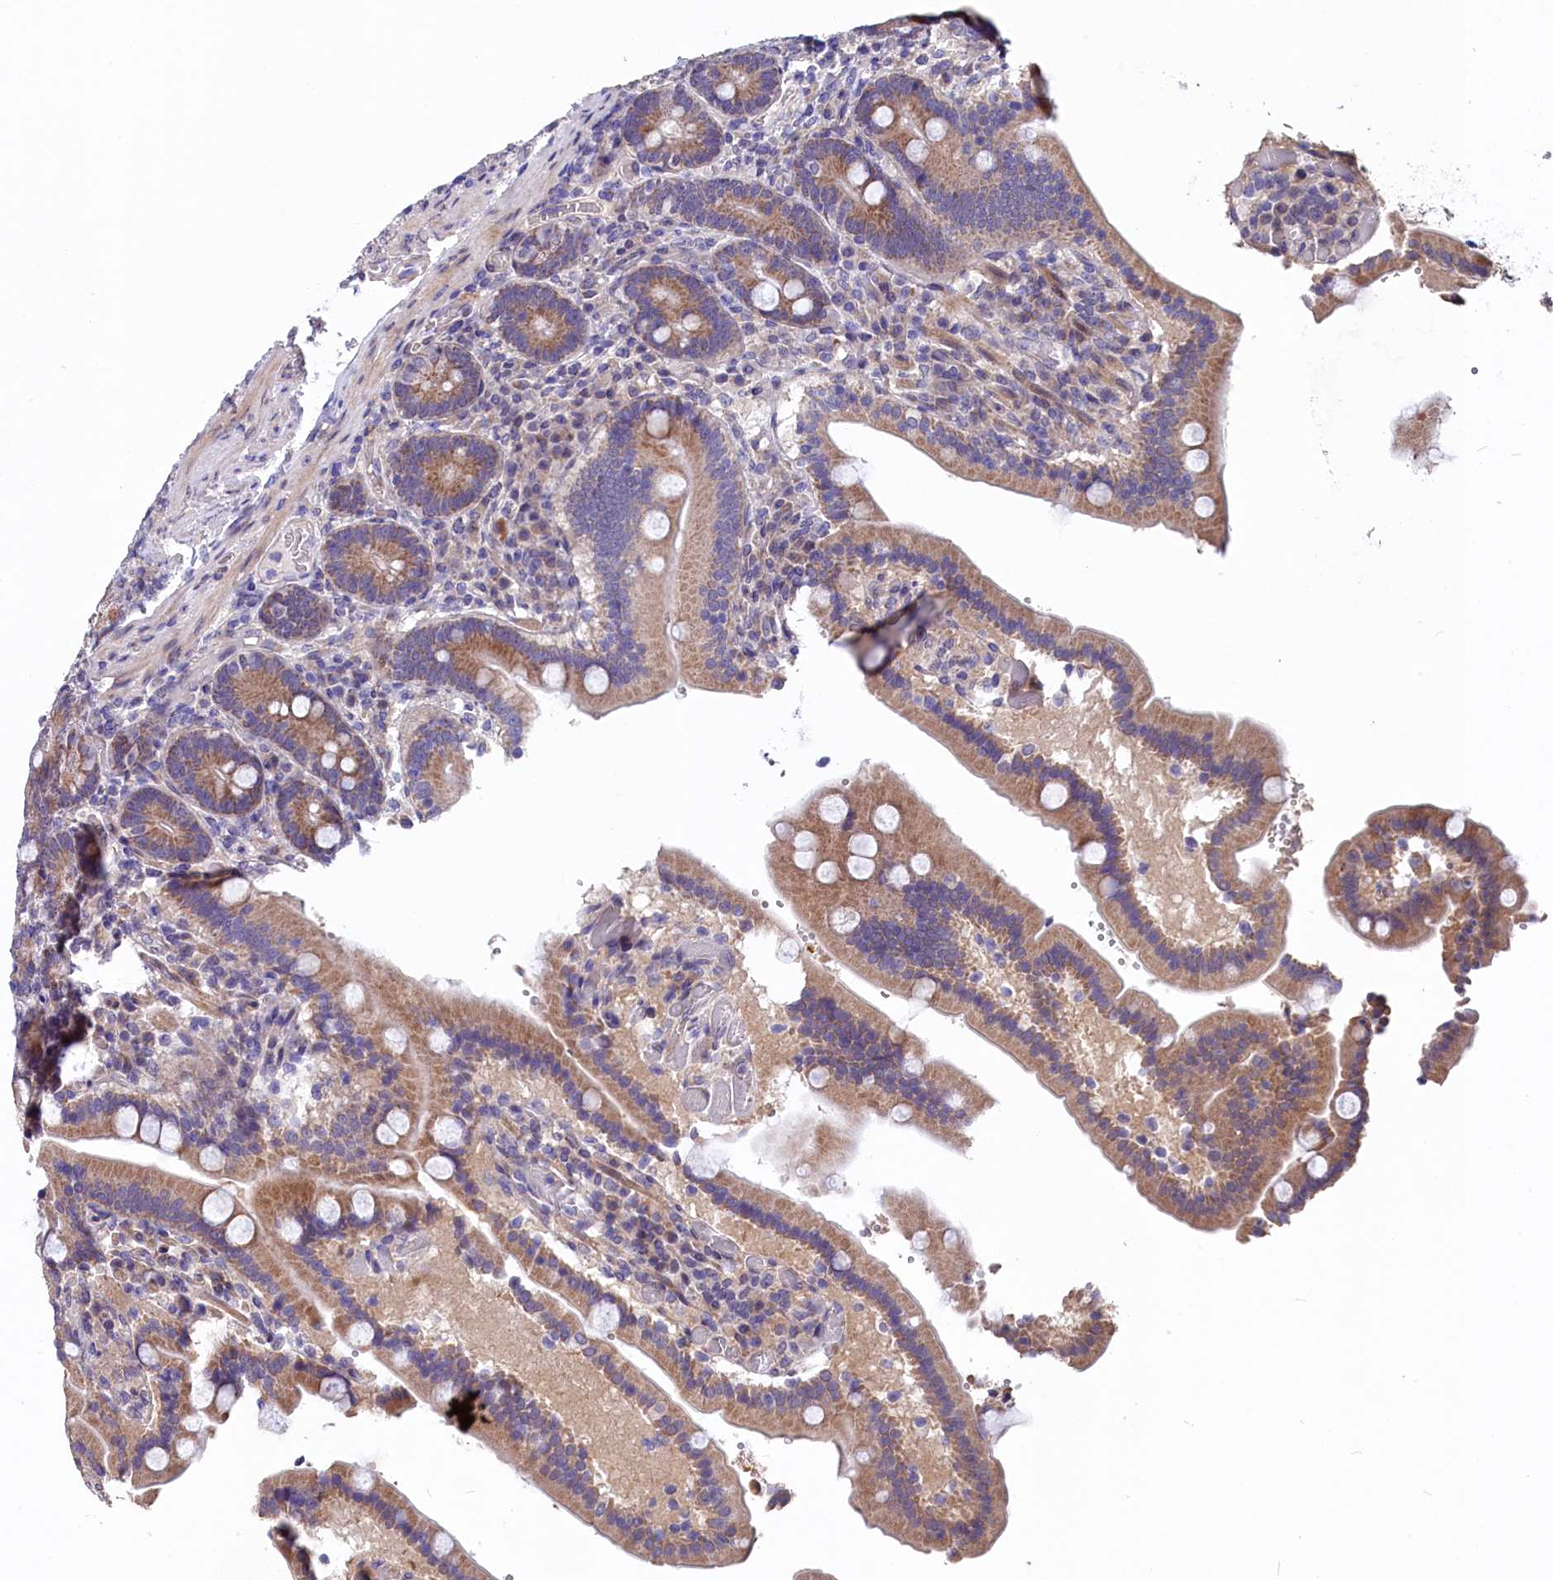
{"staining": {"intensity": "moderate", "quantity": "25%-75%", "location": "cytoplasmic/membranous"}, "tissue": "duodenum", "cell_type": "Glandular cells", "image_type": "normal", "snomed": [{"axis": "morphology", "description": "Normal tissue, NOS"}, {"axis": "topography", "description": "Duodenum"}], "caption": "IHC of unremarkable human duodenum reveals medium levels of moderate cytoplasmic/membranous expression in approximately 25%-75% of glandular cells. (DAB = brown stain, brightfield microscopy at high magnification).", "gene": "SLC39A6", "patient": {"sex": "female", "age": 62}}